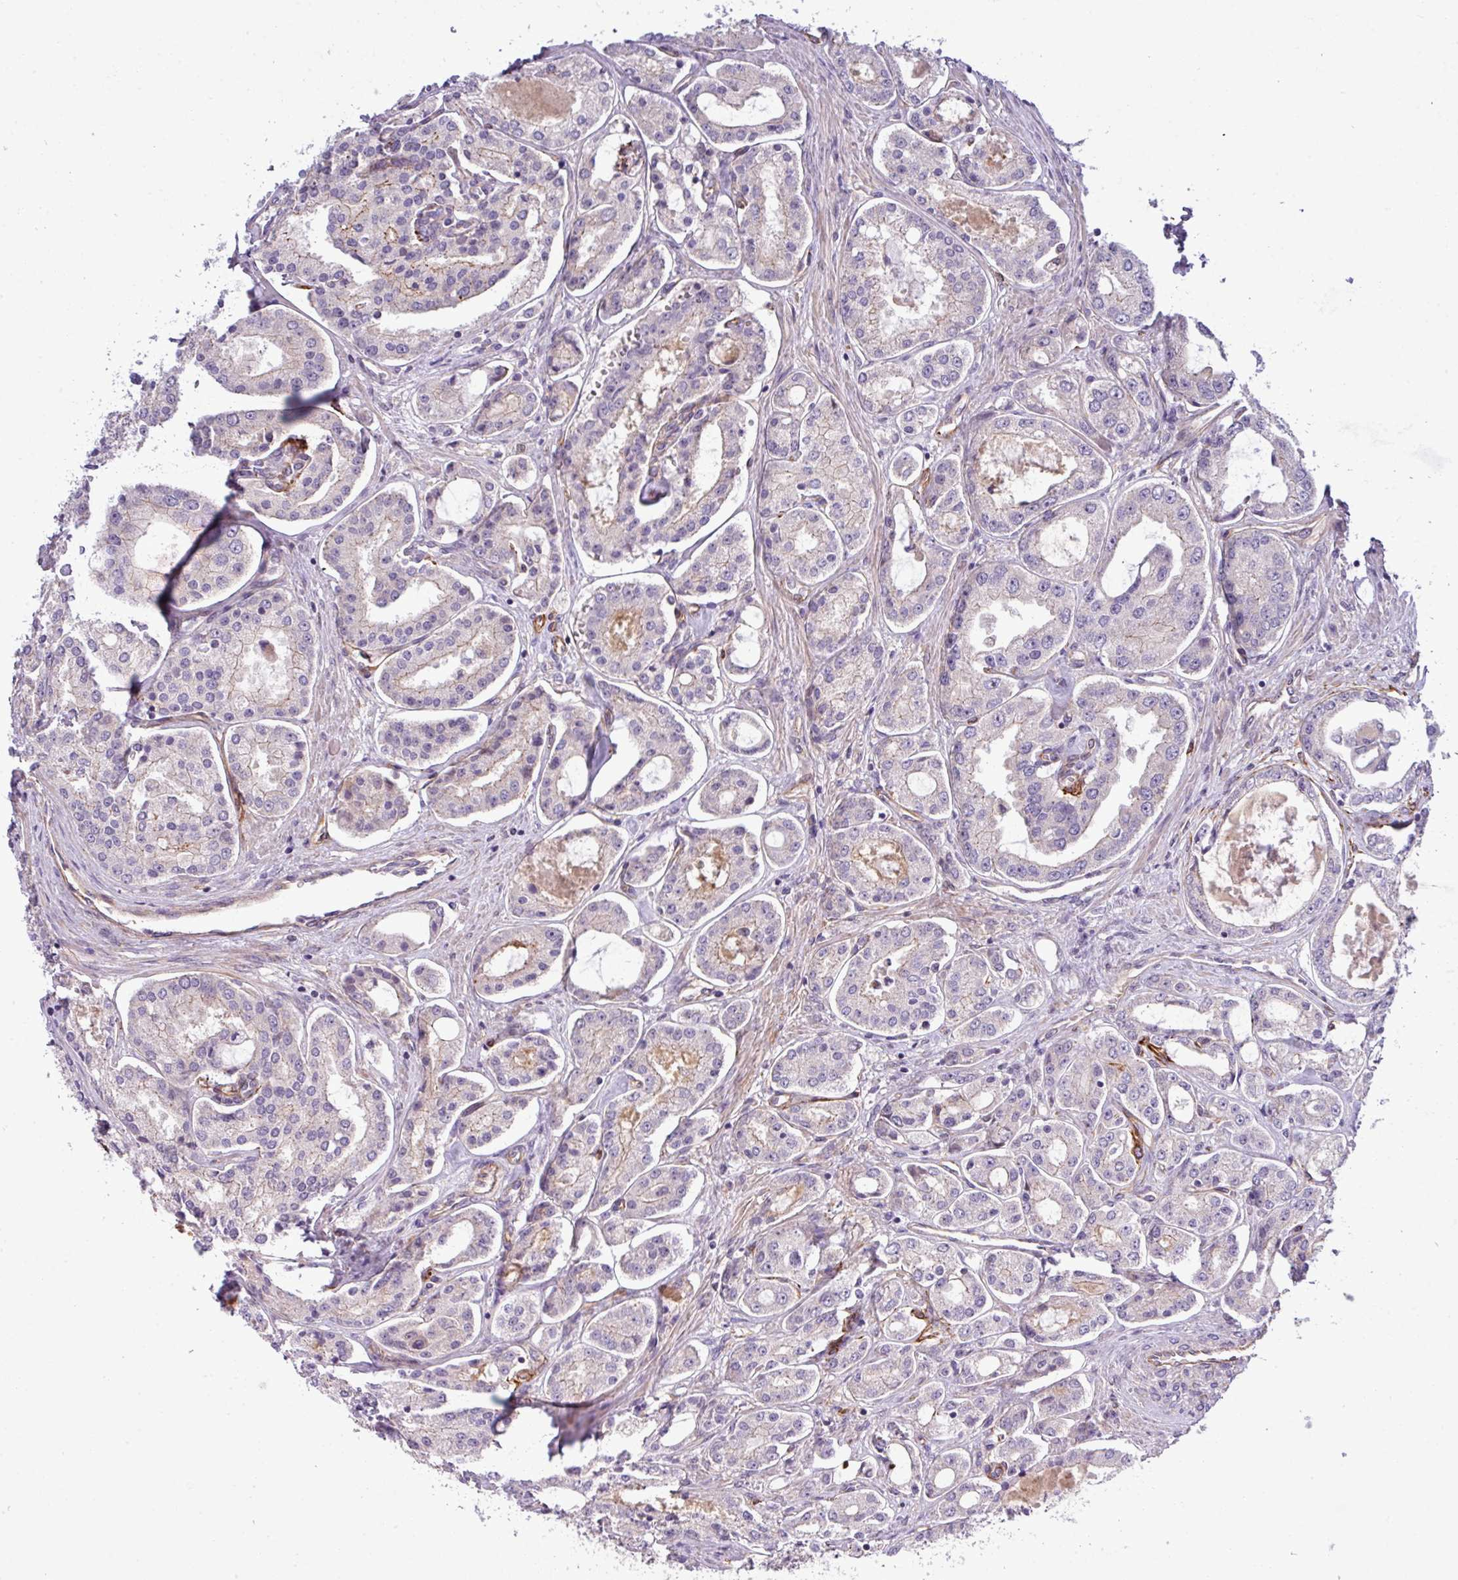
{"staining": {"intensity": "weak", "quantity": "<25%", "location": "cytoplasmic/membranous"}, "tissue": "prostate cancer", "cell_type": "Tumor cells", "image_type": "cancer", "snomed": [{"axis": "morphology", "description": "Adenocarcinoma, Low grade"}, {"axis": "topography", "description": "Prostate"}], "caption": "The IHC histopathology image has no significant staining in tumor cells of prostate low-grade adenocarcinoma tissue.", "gene": "PARD6A", "patient": {"sex": "male", "age": 68}}